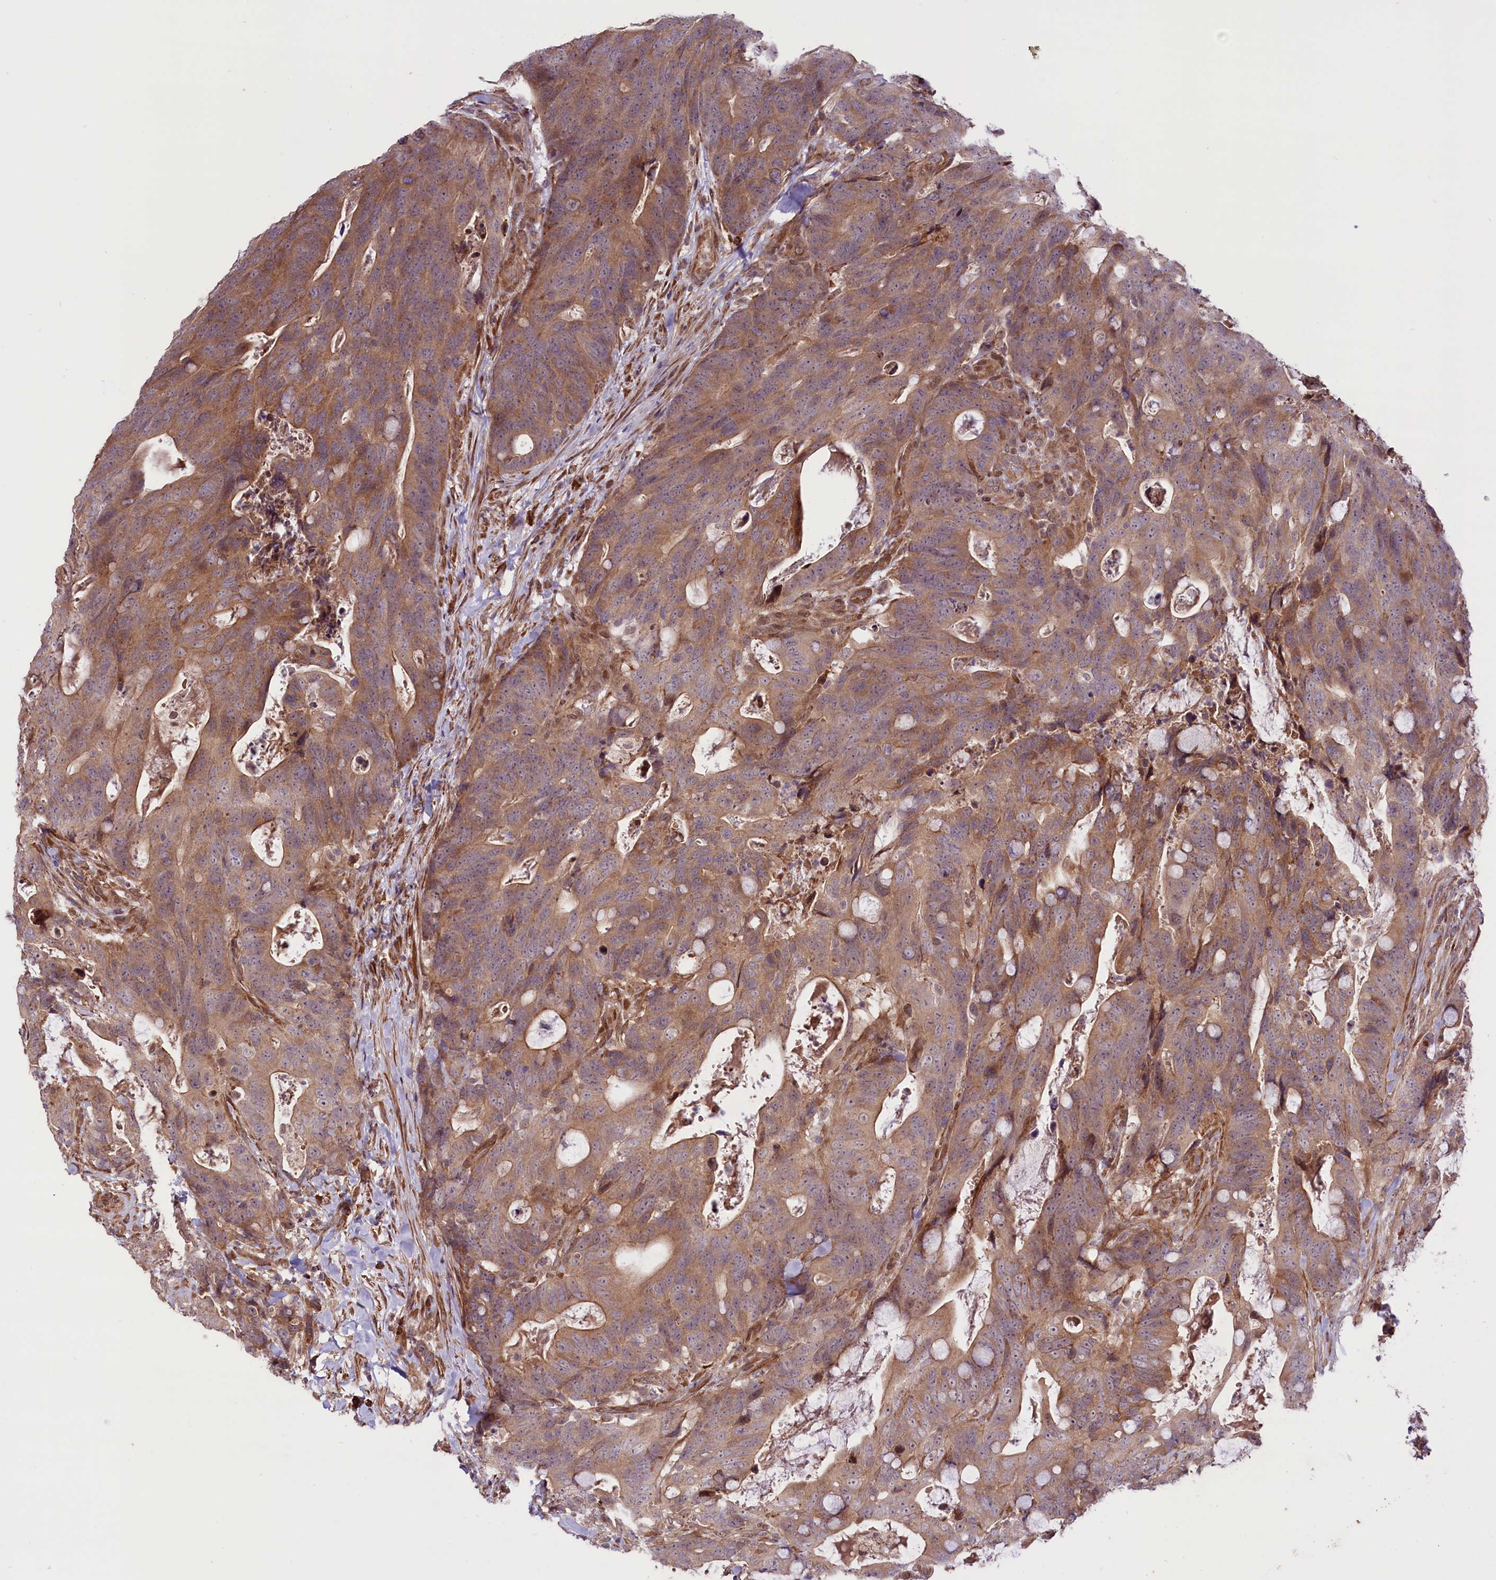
{"staining": {"intensity": "moderate", "quantity": ">75%", "location": "cytoplasmic/membranous"}, "tissue": "colorectal cancer", "cell_type": "Tumor cells", "image_type": "cancer", "snomed": [{"axis": "morphology", "description": "Adenocarcinoma, NOS"}, {"axis": "topography", "description": "Colon"}], "caption": "Adenocarcinoma (colorectal) stained with DAB (3,3'-diaminobenzidine) immunohistochemistry exhibits medium levels of moderate cytoplasmic/membranous expression in approximately >75% of tumor cells.", "gene": "HDAC5", "patient": {"sex": "female", "age": 82}}